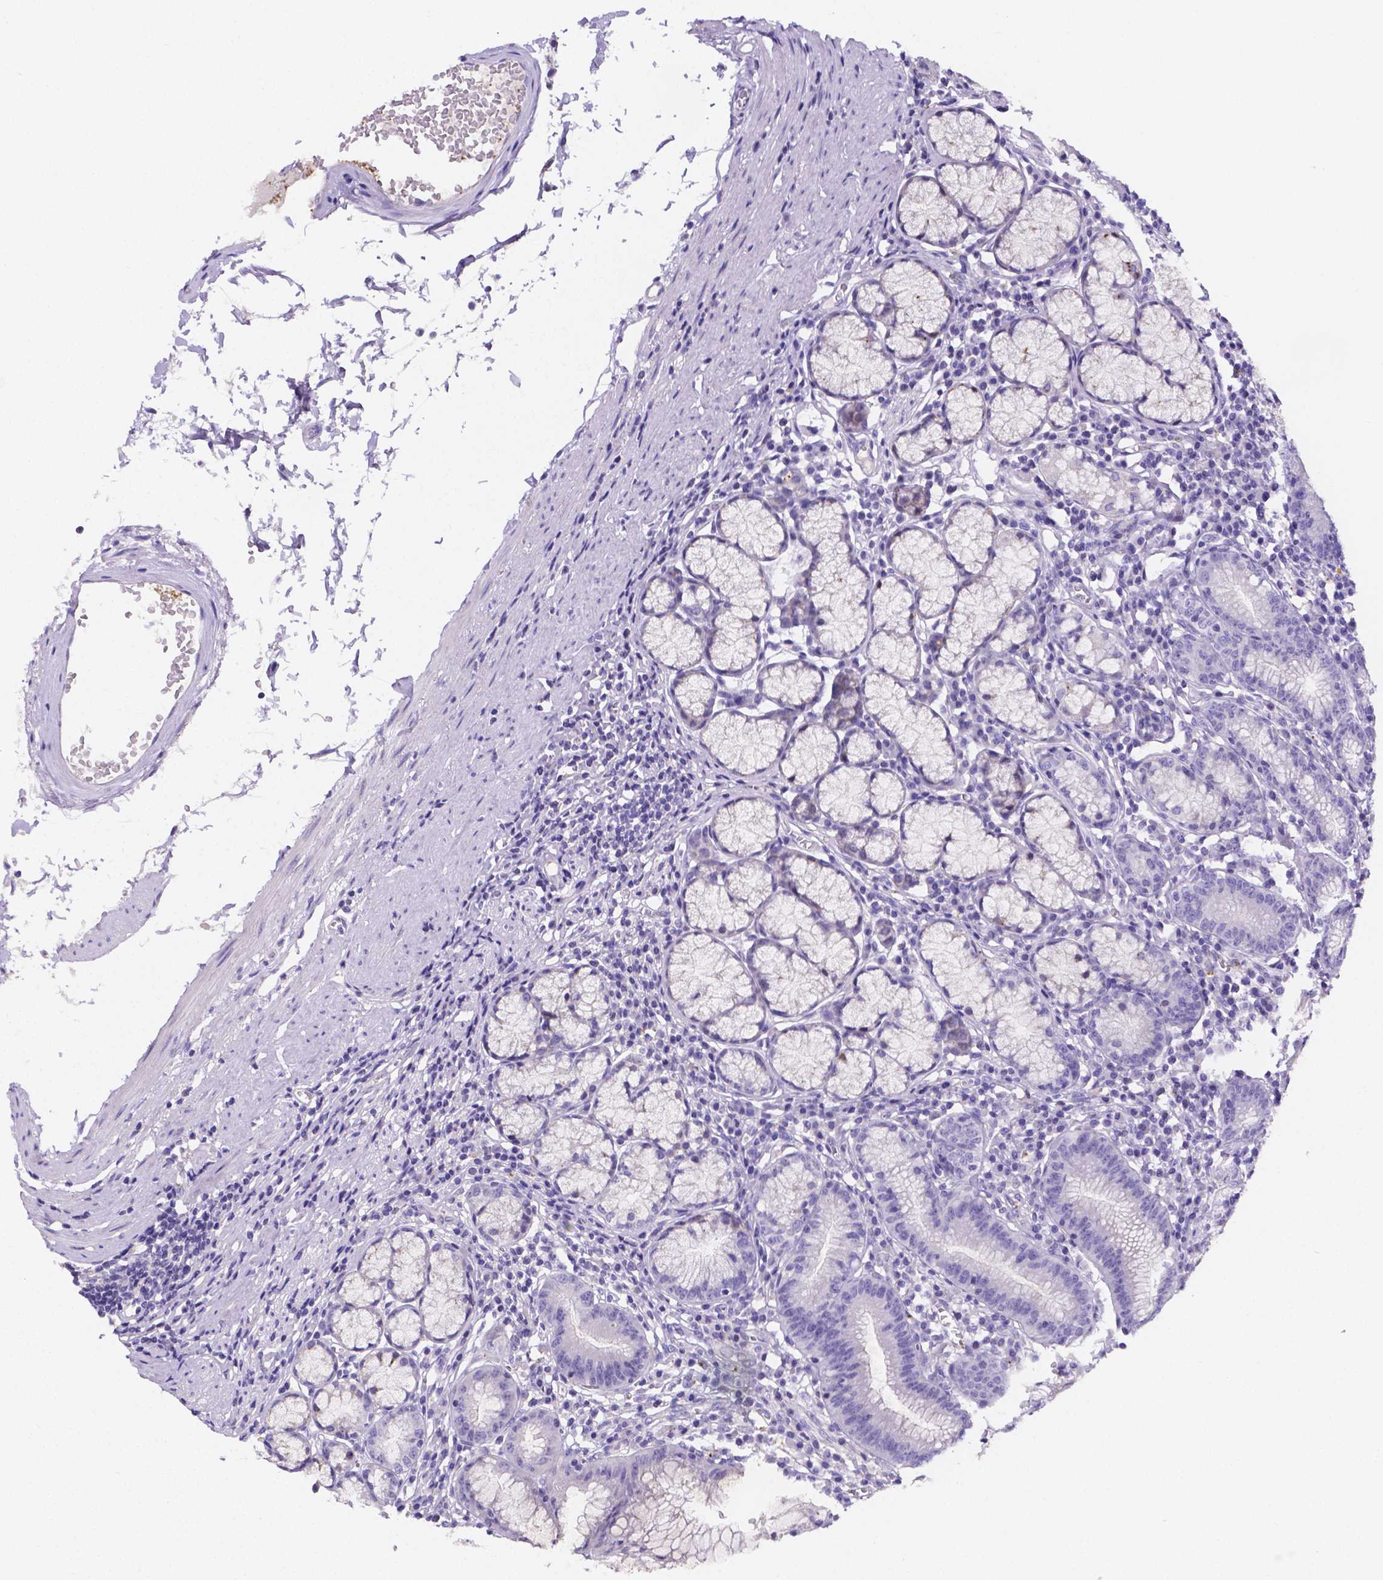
{"staining": {"intensity": "negative", "quantity": "none", "location": "none"}, "tissue": "stomach", "cell_type": "Glandular cells", "image_type": "normal", "snomed": [{"axis": "morphology", "description": "Normal tissue, NOS"}, {"axis": "topography", "description": "Stomach"}], "caption": "An image of human stomach is negative for staining in glandular cells. (DAB (3,3'-diaminobenzidine) IHC visualized using brightfield microscopy, high magnification).", "gene": "NRGN", "patient": {"sex": "male", "age": 55}}